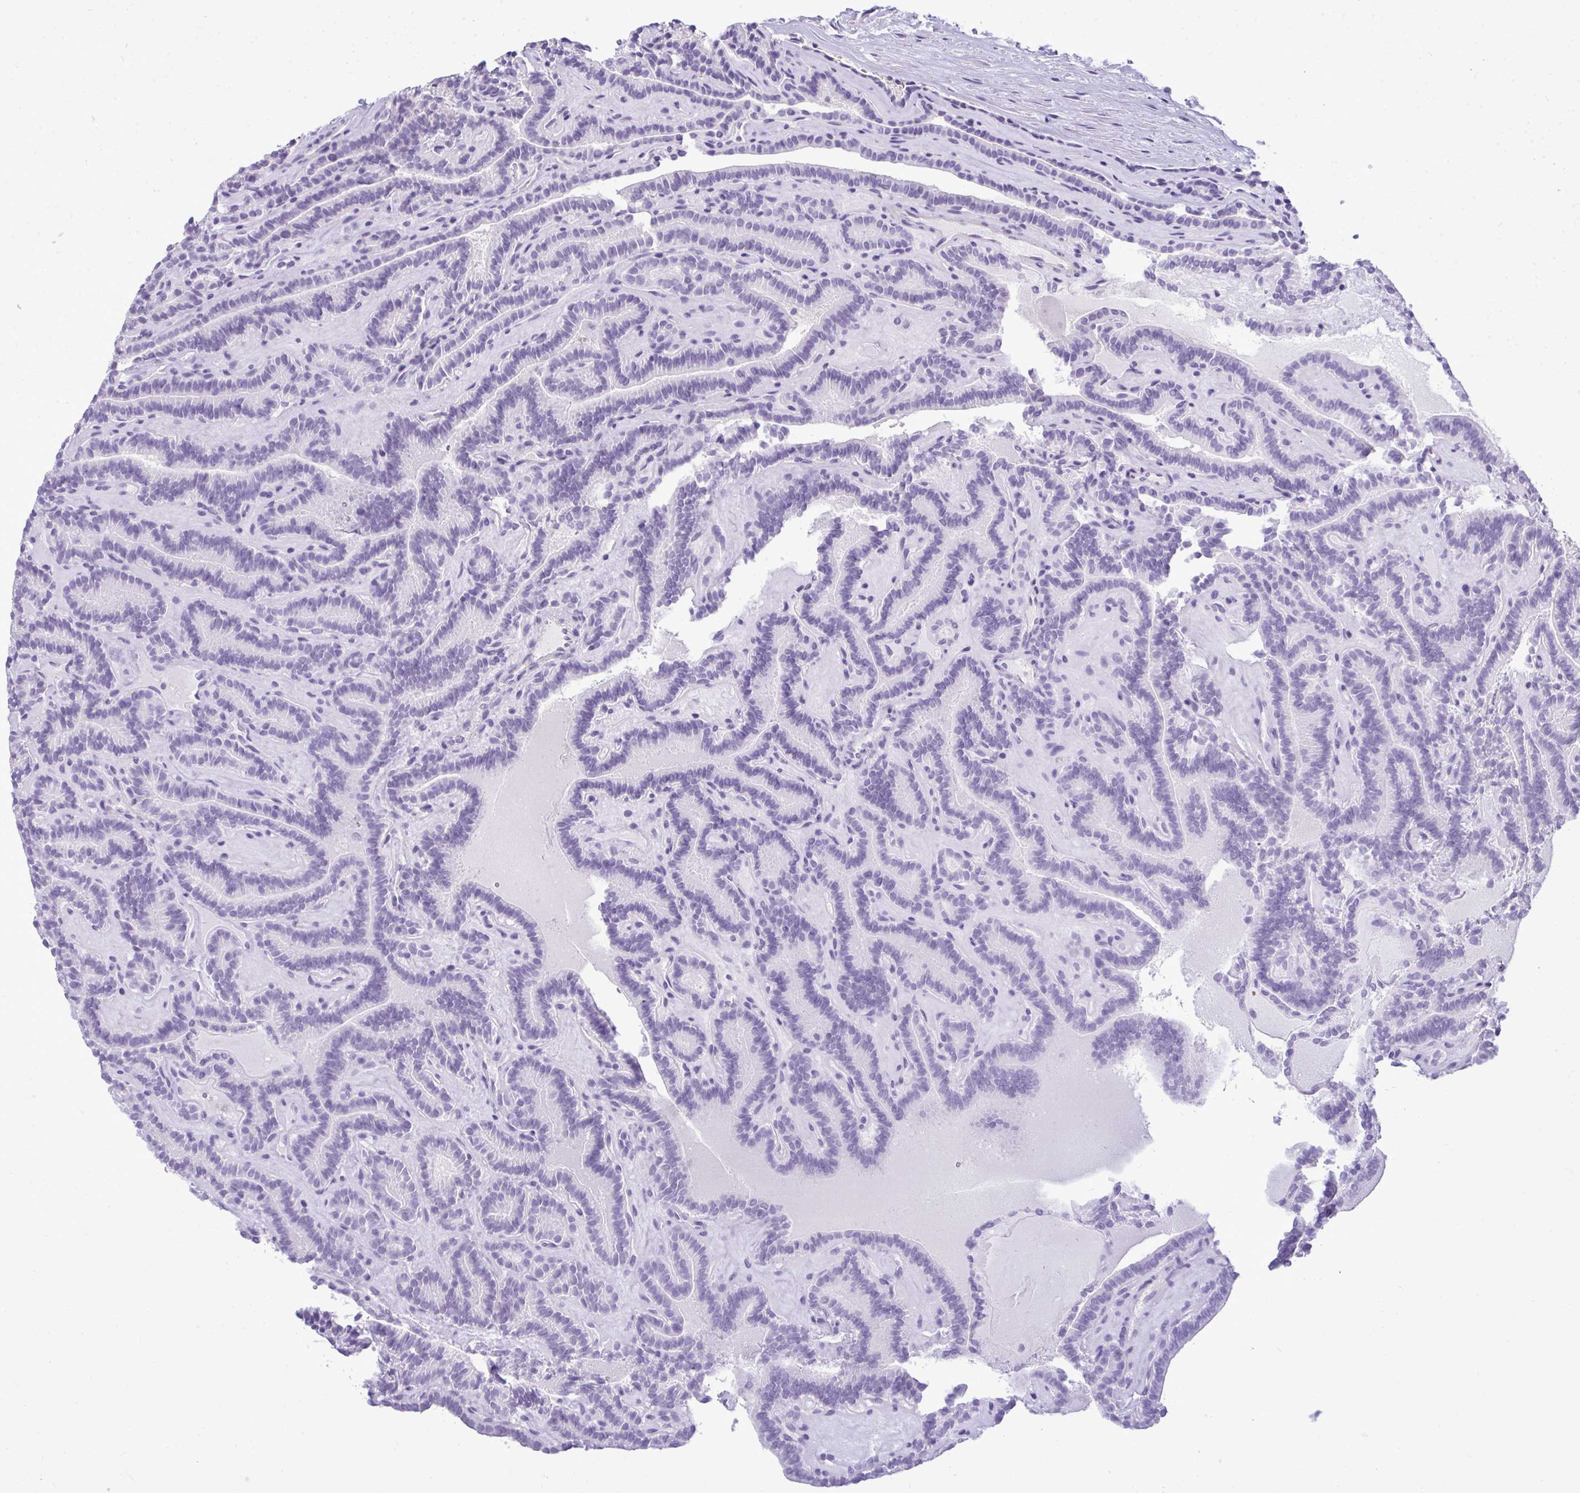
{"staining": {"intensity": "negative", "quantity": "none", "location": "none"}, "tissue": "thyroid cancer", "cell_type": "Tumor cells", "image_type": "cancer", "snomed": [{"axis": "morphology", "description": "Papillary adenocarcinoma, NOS"}, {"axis": "topography", "description": "Thyroid gland"}], "caption": "Tumor cells are negative for brown protein staining in thyroid cancer (papillary adenocarcinoma). (Stains: DAB (3,3'-diaminobenzidine) immunohistochemistry with hematoxylin counter stain, Microscopy: brightfield microscopy at high magnification).", "gene": "PRM2", "patient": {"sex": "female", "age": 21}}